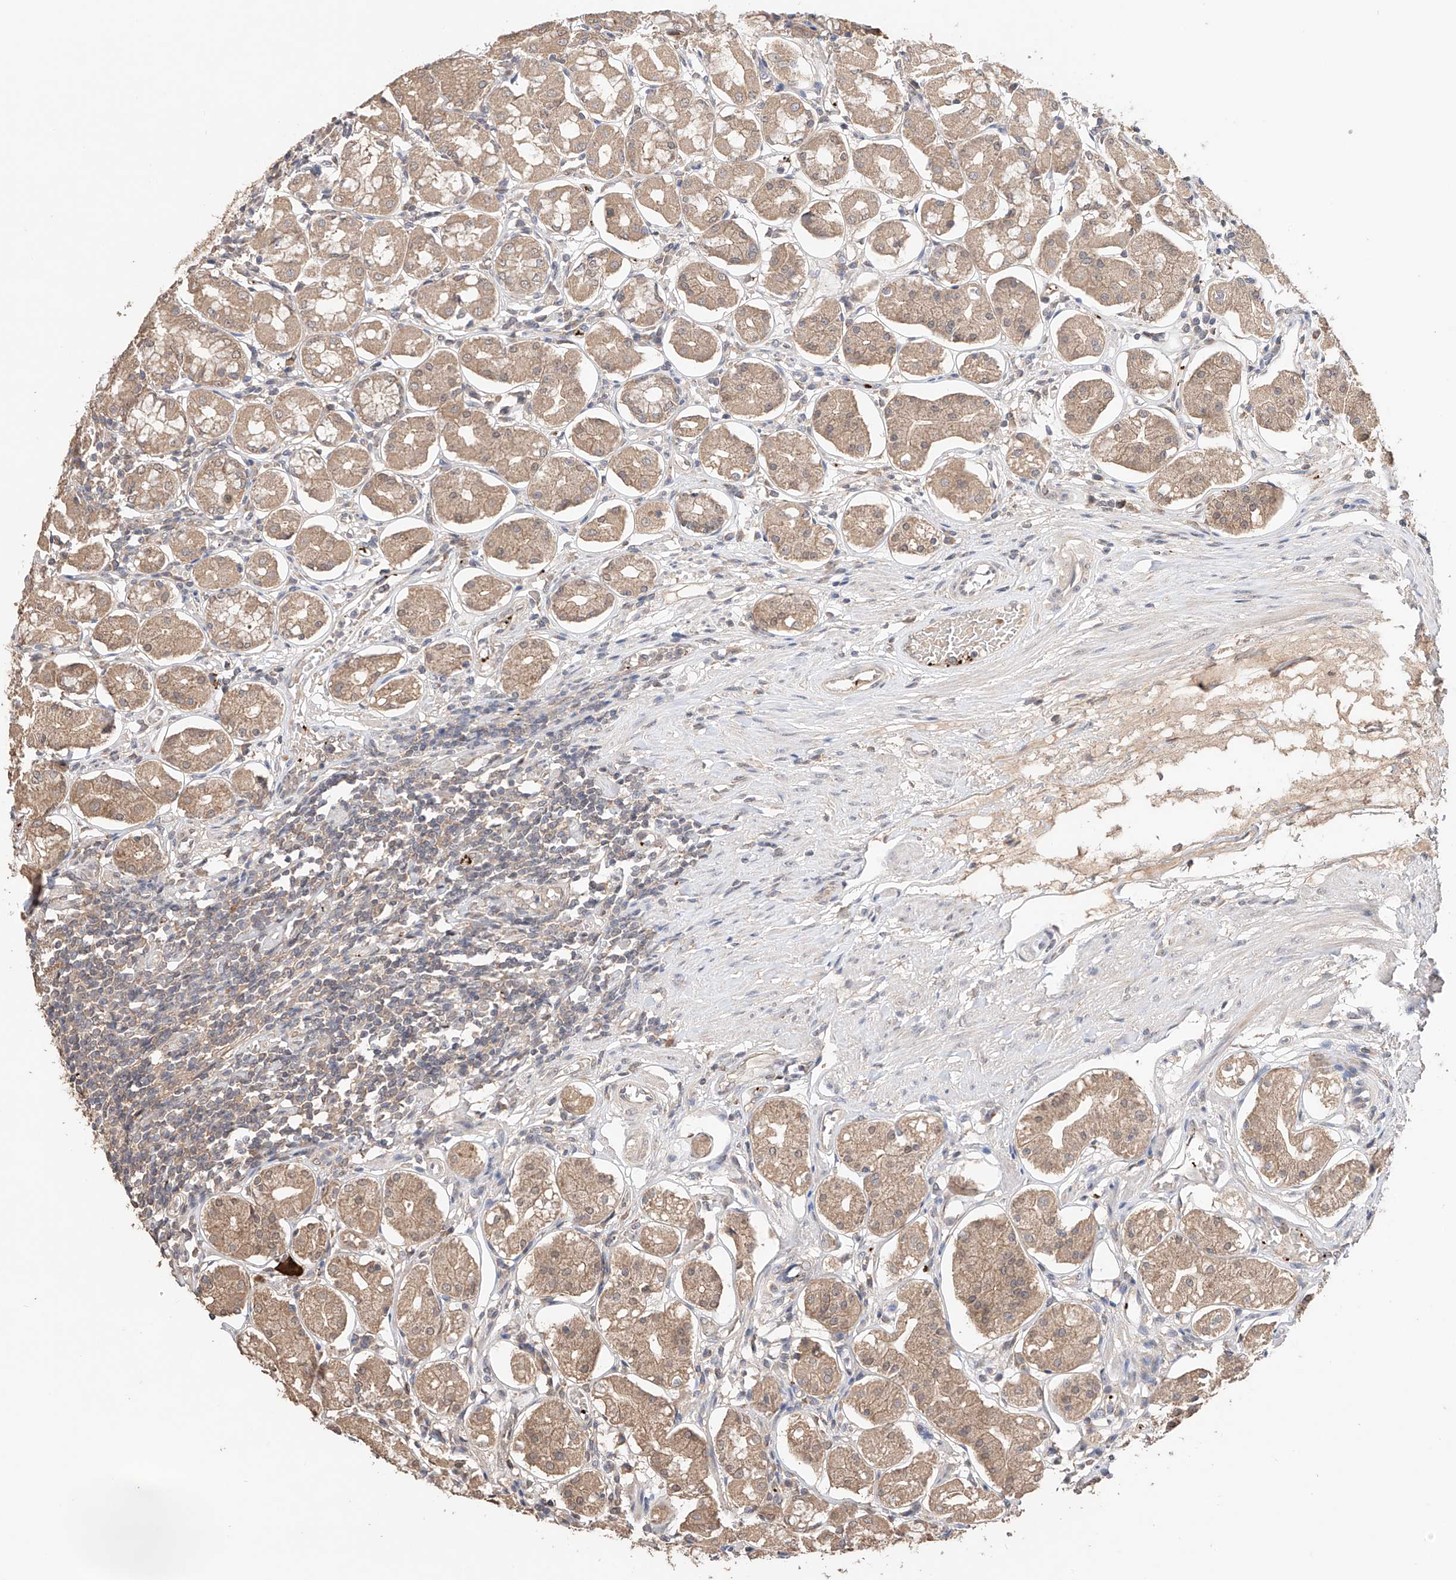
{"staining": {"intensity": "moderate", "quantity": ">75%", "location": "cytoplasmic/membranous"}, "tissue": "stomach", "cell_type": "Glandular cells", "image_type": "normal", "snomed": [{"axis": "morphology", "description": "Normal tissue, NOS"}, {"axis": "topography", "description": "Stomach, lower"}], "caption": "Immunohistochemical staining of unremarkable stomach displays >75% levels of moderate cytoplasmic/membranous protein staining in approximately >75% of glandular cells.", "gene": "ZFHX2", "patient": {"sex": "female", "age": 56}}